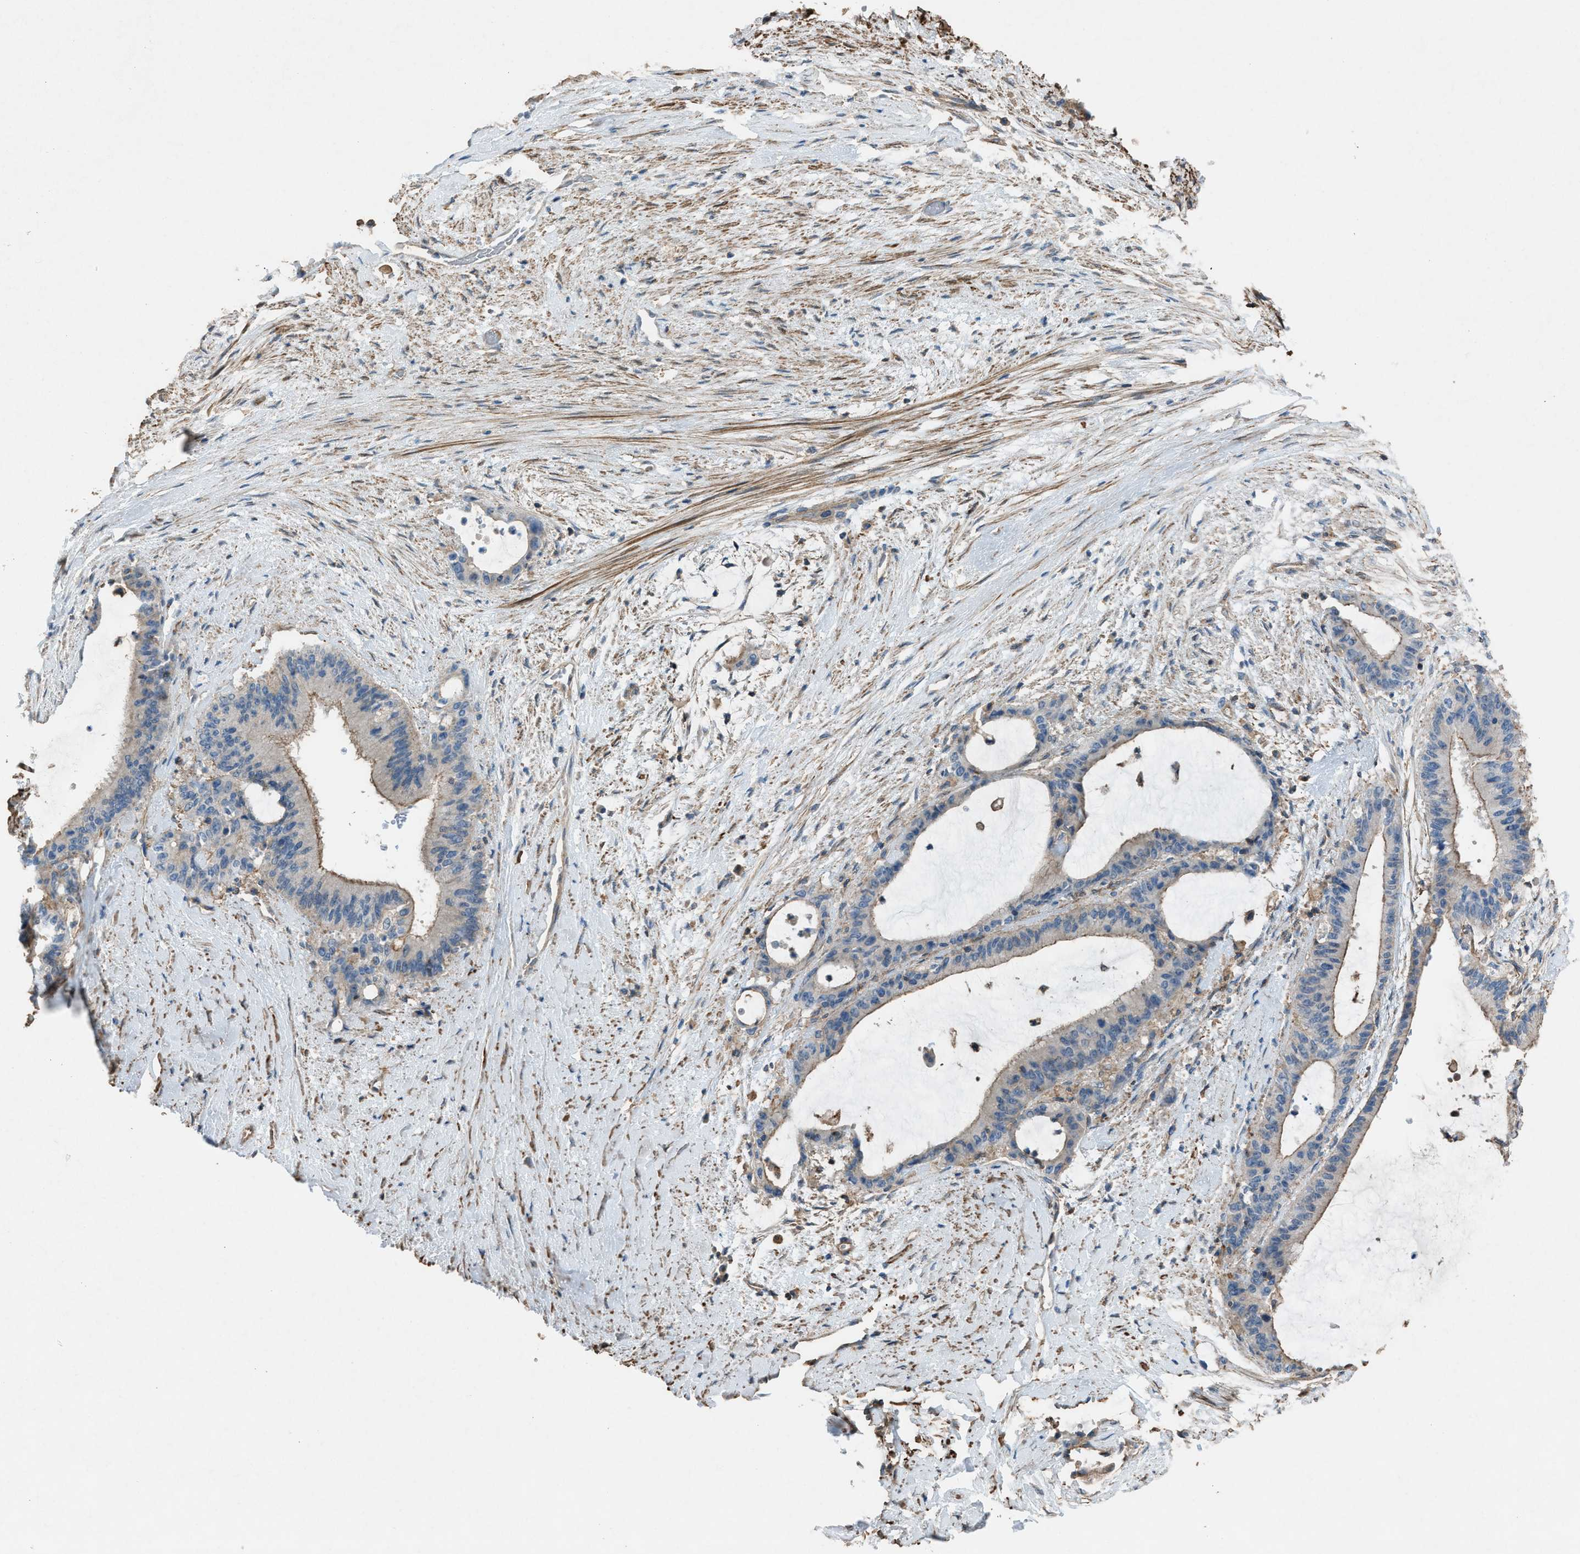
{"staining": {"intensity": "weak", "quantity": "25%-75%", "location": "cytoplasmic/membranous"}, "tissue": "liver cancer", "cell_type": "Tumor cells", "image_type": "cancer", "snomed": [{"axis": "morphology", "description": "Cholangiocarcinoma"}, {"axis": "topography", "description": "Liver"}], "caption": "A high-resolution micrograph shows immunohistochemistry (IHC) staining of liver cancer (cholangiocarcinoma), which shows weak cytoplasmic/membranous staining in approximately 25%-75% of tumor cells. The protein of interest is shown in brown color, while the nuclei are stained blue.", "gene": "NCK2", "patient": {"sex": "female", "age": 73}}